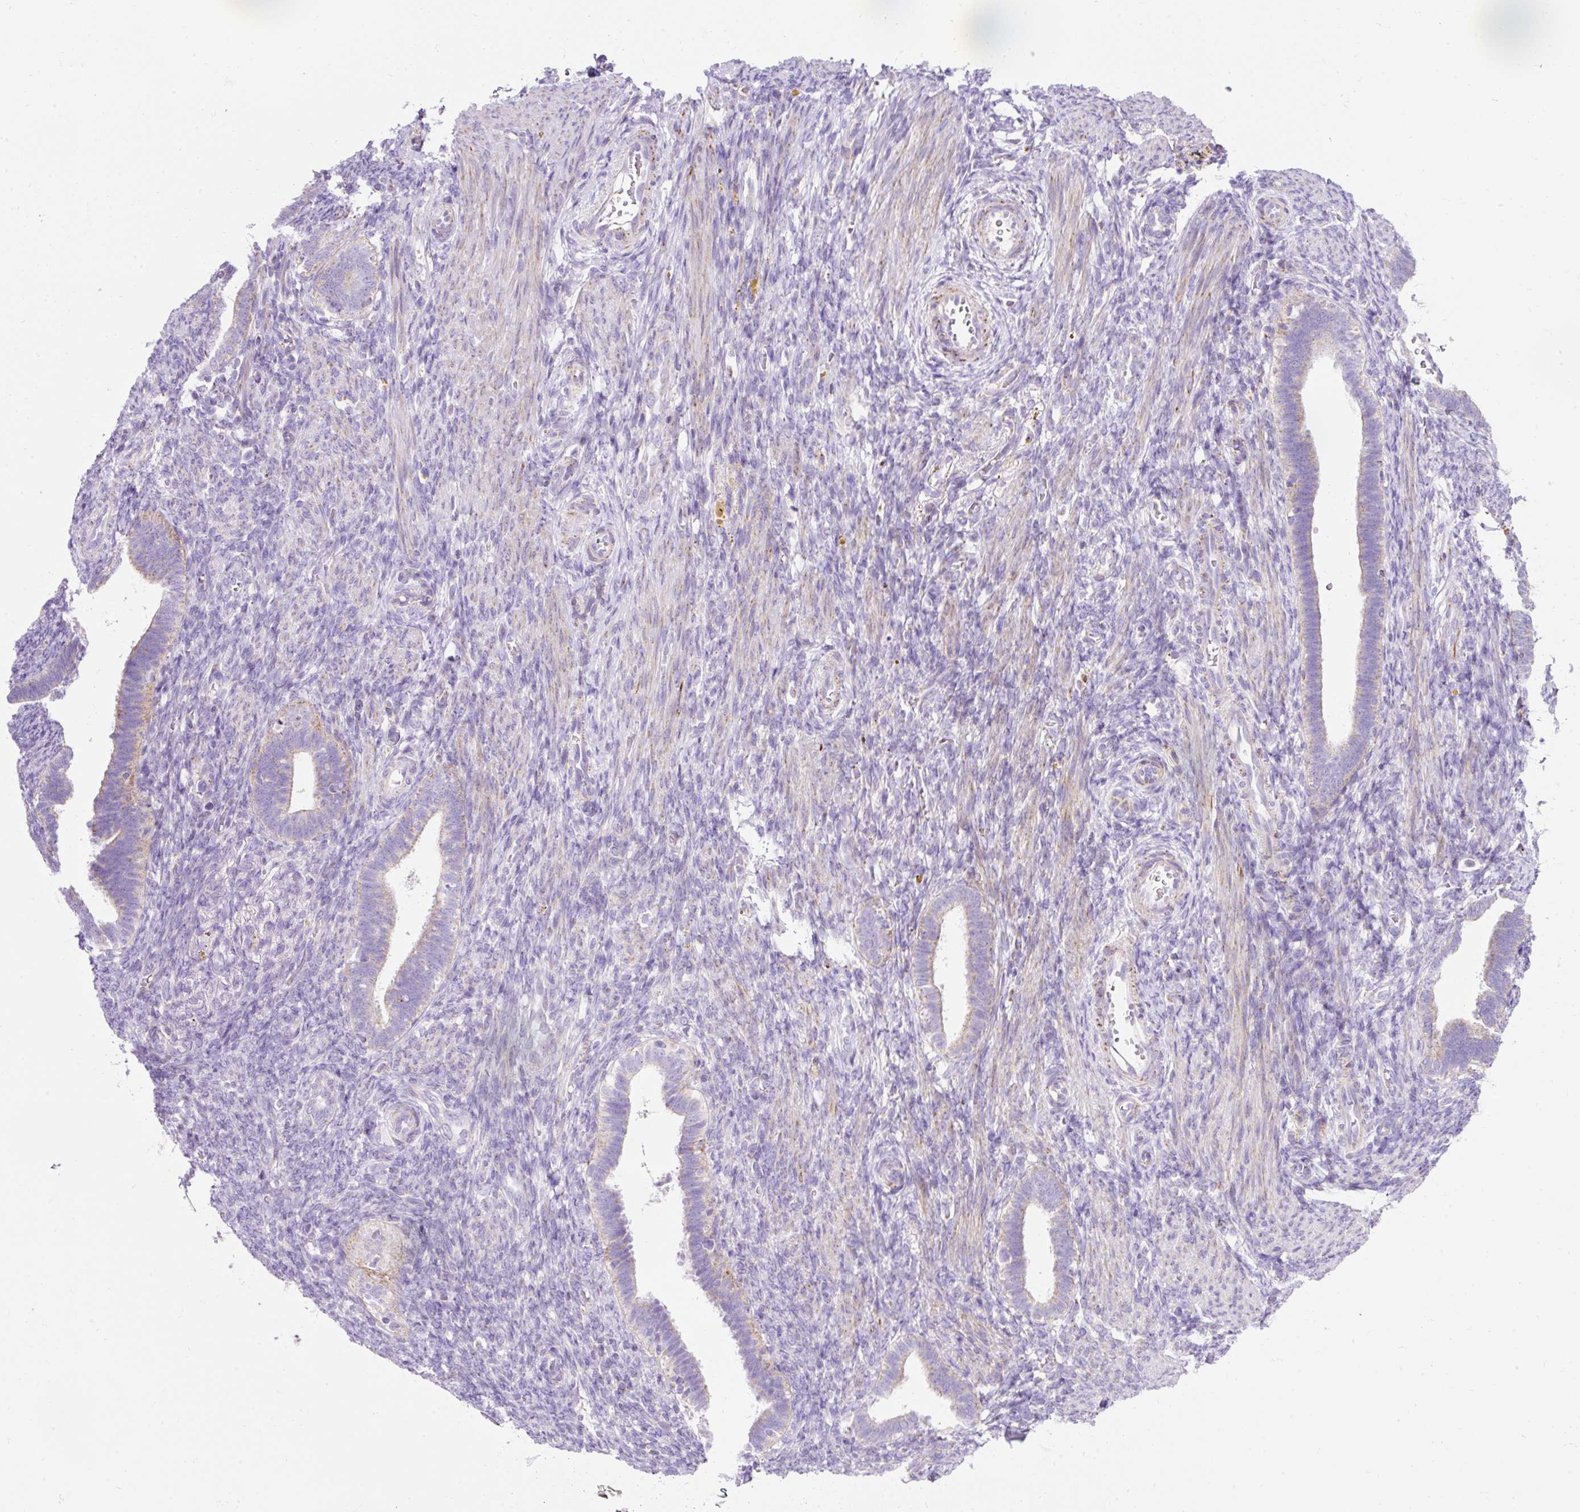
{"staining": {"intensity": "negative", "quantity": "none", "location": "none"}, "tissue": "endometrium", "cell_type": "Cells in endometrial stroma", "image_type": "normal", "snomed": [{"axis": "morphology", "description": "Normal tissue, NOS"}, {"axis": "topography", "description": "Endometrium"}], "caption": "A histopathology image of endometrium stained for a protein reveals no brown staining in cells in endometrial stroma. (DAB (3,3'-diaminobenzidine) IHC with hematoxylin counter stain).", "gene": "PLPP2", "patient": {"sex": "female", "age": 34}}